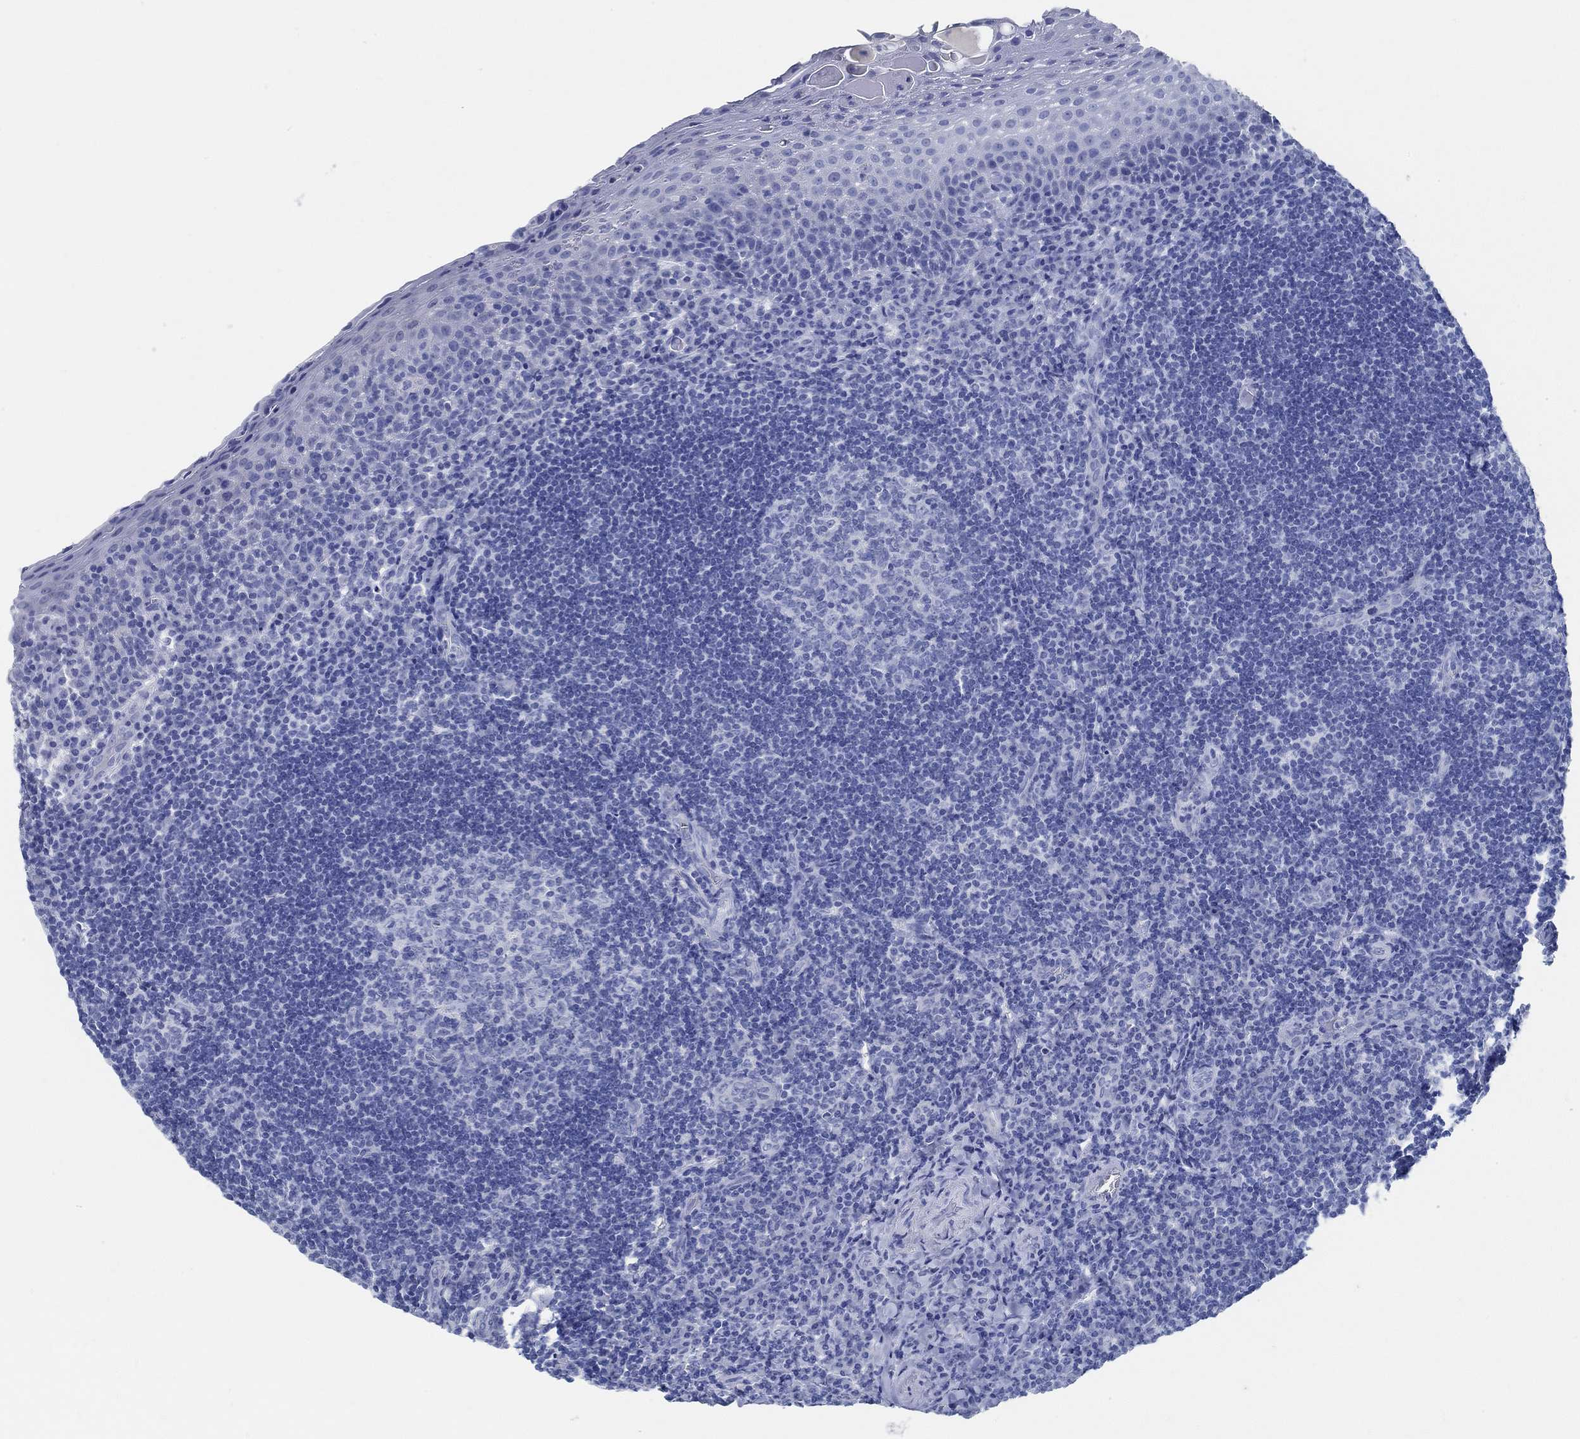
{"staining": {"intensity": "negative", "quantity": "none", "location": "none"}, "tissue": "tonsil", "cell_type": "Germinal center cells", "image_type": "normal", "snomed": [{"axis": "morphology", "description": "Normal tissue, NOS"}, {"axis": "morphology", "description": "Inflammation, NOS"}, {"axis": "topography", "description": "Tonsil"}], "caption": "This is an immunohistochemistry (IHC) histopathology image of benign tonsil. There is no positivity in germinal center cells.", "gene": "SLC45A1", "patient": {"sex": "female", "age": 31}}